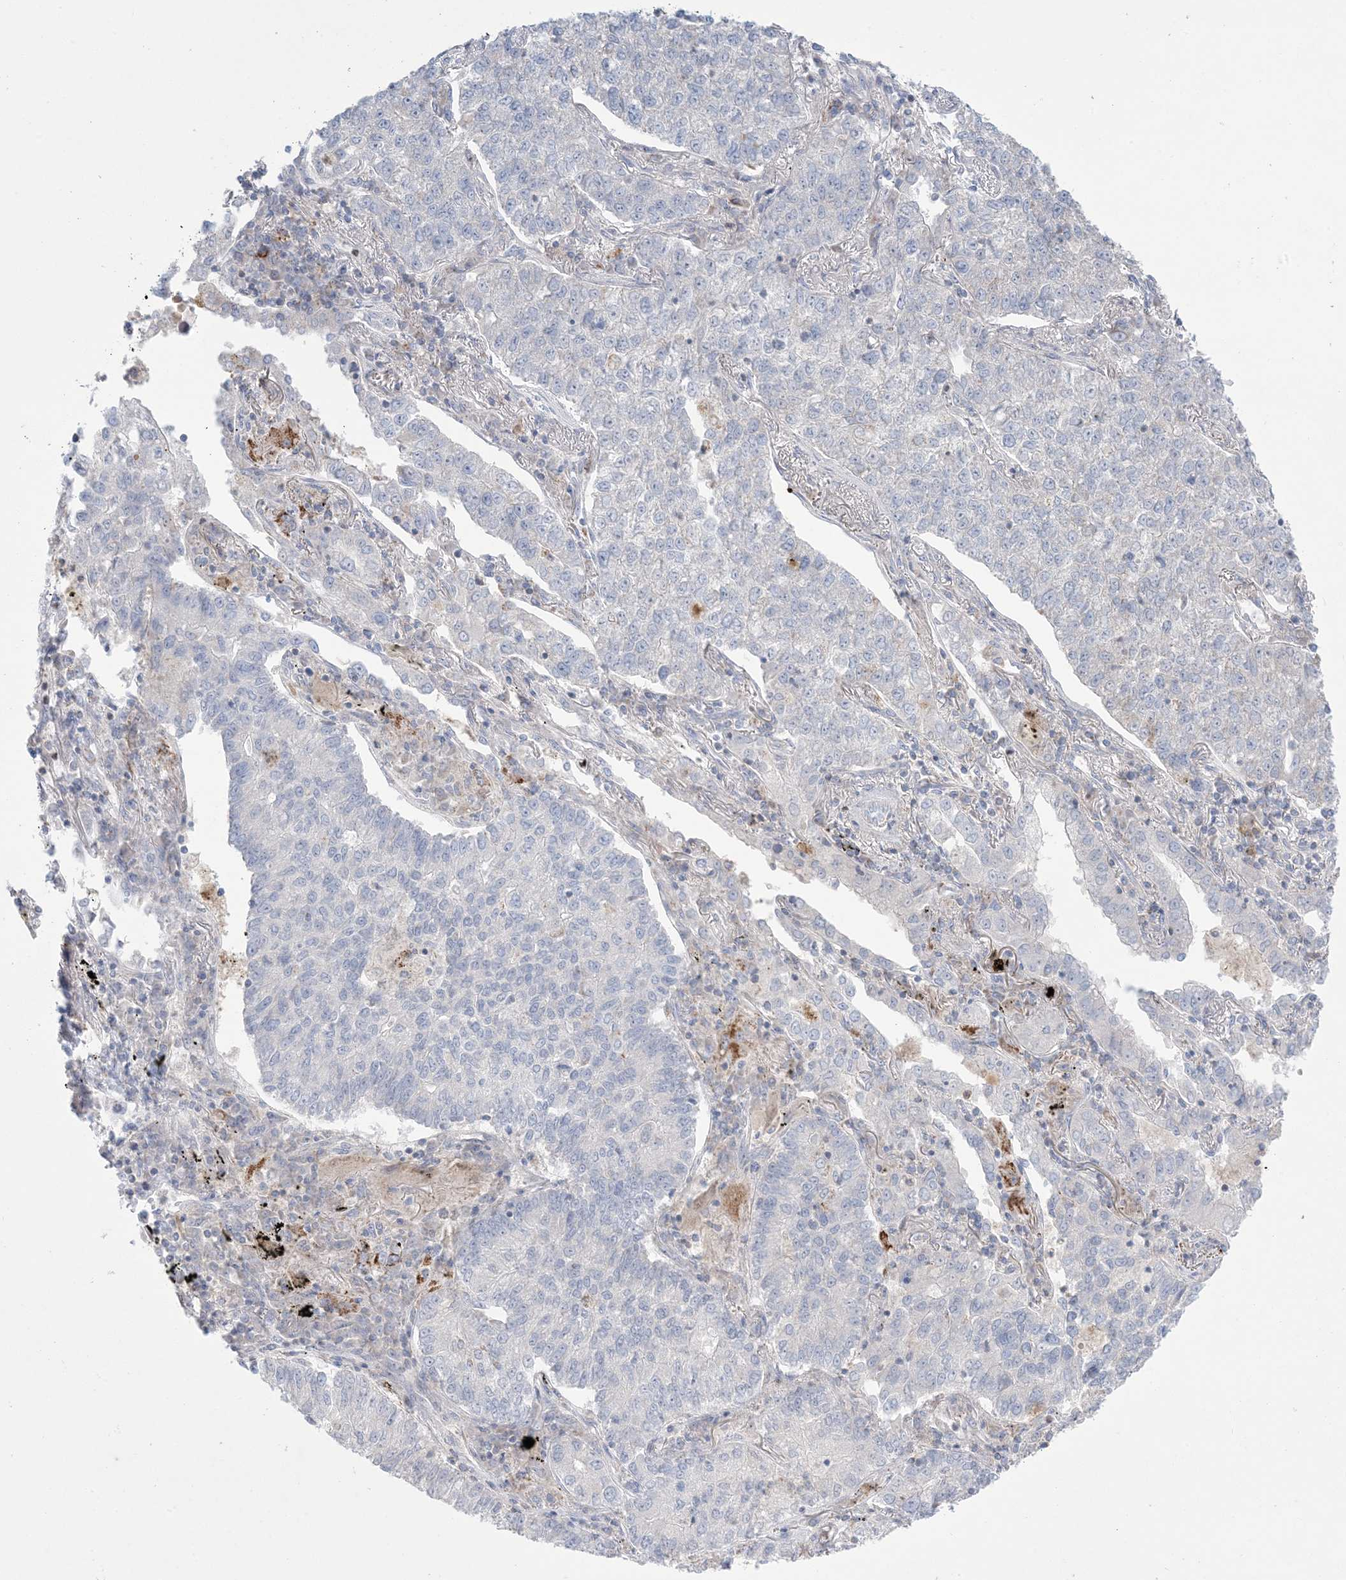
{"staining": {"intensity": "negative", "quantity": "none", "location": "none"}, "tissue": "lung cancer", "cell_type": "Tumor cells", "image_type": "cancer", "snomed": [{"axis": "morphology", "description": "Adenocarcinoma, NOS"}, {"axis": "topography", "description": "Lung"}], "caption": "The immunohistochemistry (IHC) micrograph has no significant positivity in tumor cells of lung adenocarcinoma tissue.", "gene": "KCTD6", "patient": {"sex": "male", "age": 49}}